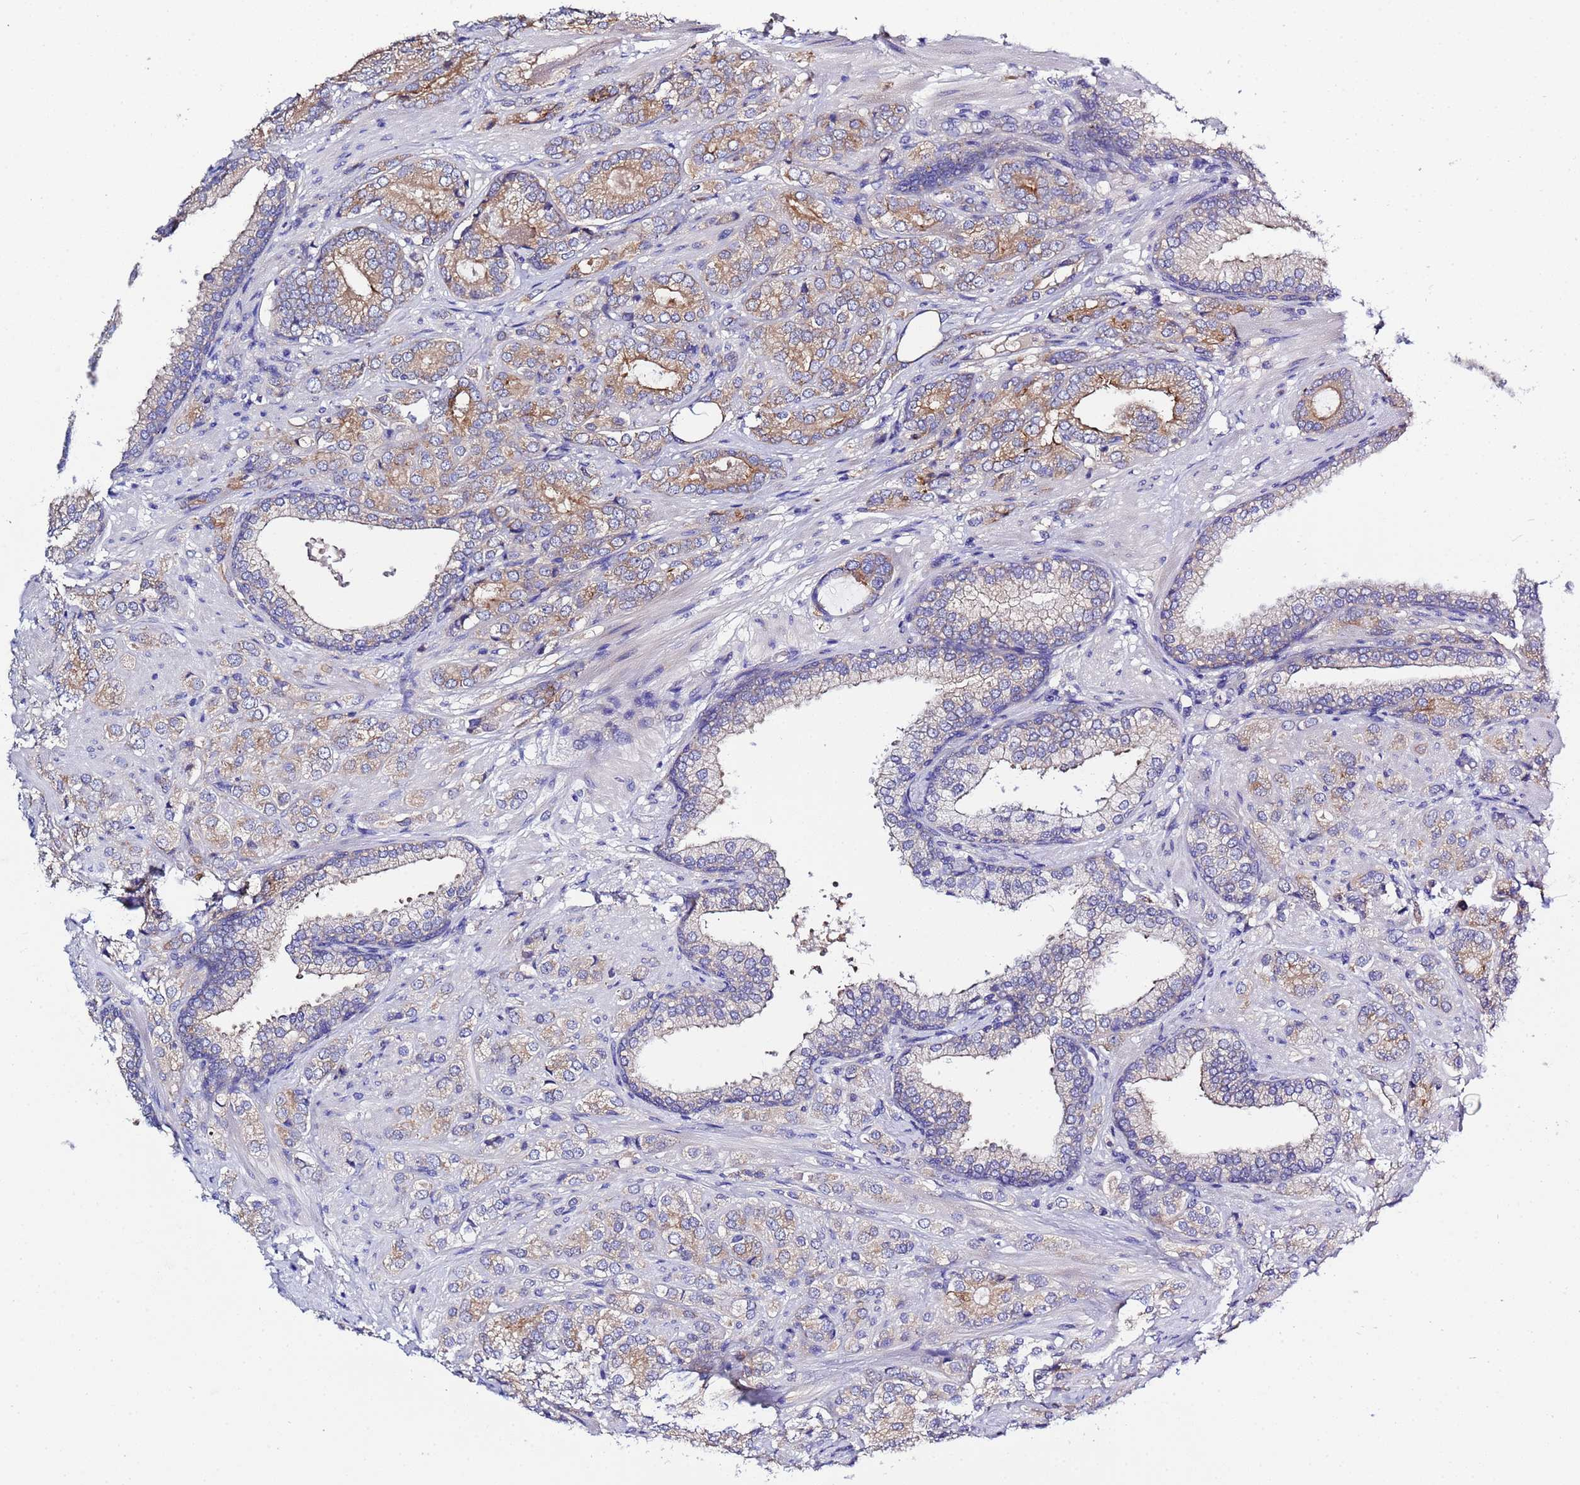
{"staining": {"intensity": "moderate", "quantity": "<25%", "location": "cytoplasmic/membranous"}, "tissue": "prostate cancer", "cell_type": "Tumor cells", "image_type": "cancer", "snomed": [{"axis": "morphology", "description": "Adenocarcinoma, High grade"}, {"axis": "topography", "description": "Prostate"}], "caption": "A high-resolution photomicrograph shows immunohistochemistry staining of adenocarcinoma (high-grade) (prostate), which demonstrates moderate cytoplasmic/membranous staining in about <25% of tumor cells.", "gene": "RC3H2", "patient": {"sex": "male", "age": 60}}